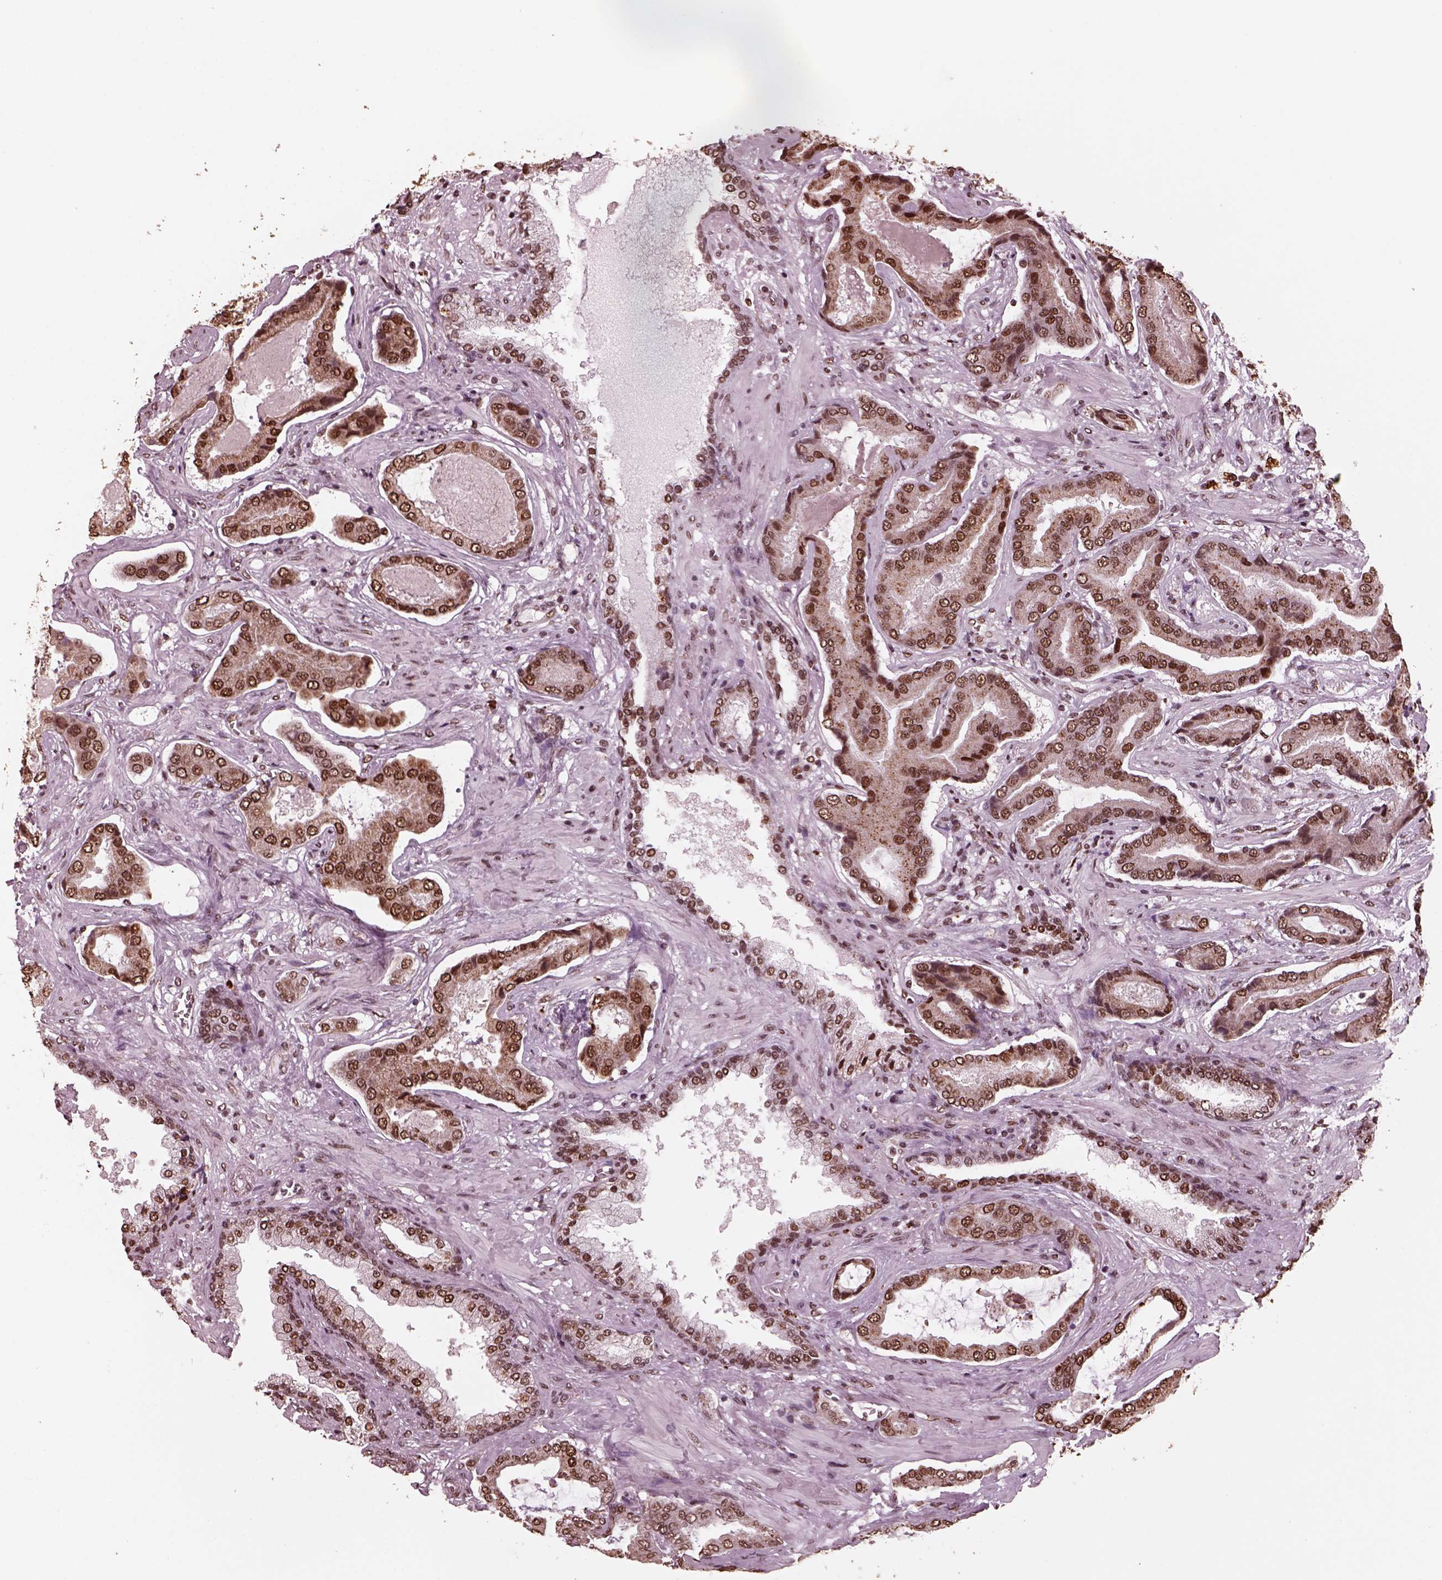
{"staining": {"intensity": "moderate", "quantity": ">75%", "location": "nuclear"}, "tissue": "prostate cancer", "cell_type": "Tumor cells", "image_type": "cancer", "snomed": [{"axis": "morphology", "description": "Adenocarcinoma, NOS"}, {"axis": "topography", "description": "Prostate"}], "caption": "The photomicrograph reveals immunohistochemical staining of prostate cancer (adenocarcinoma). There is moderate nuclear positivity is seen in approximately >75% of tumor cells.", "gene": "NSD1", "patient": {"sex": "male", "age": 64}}